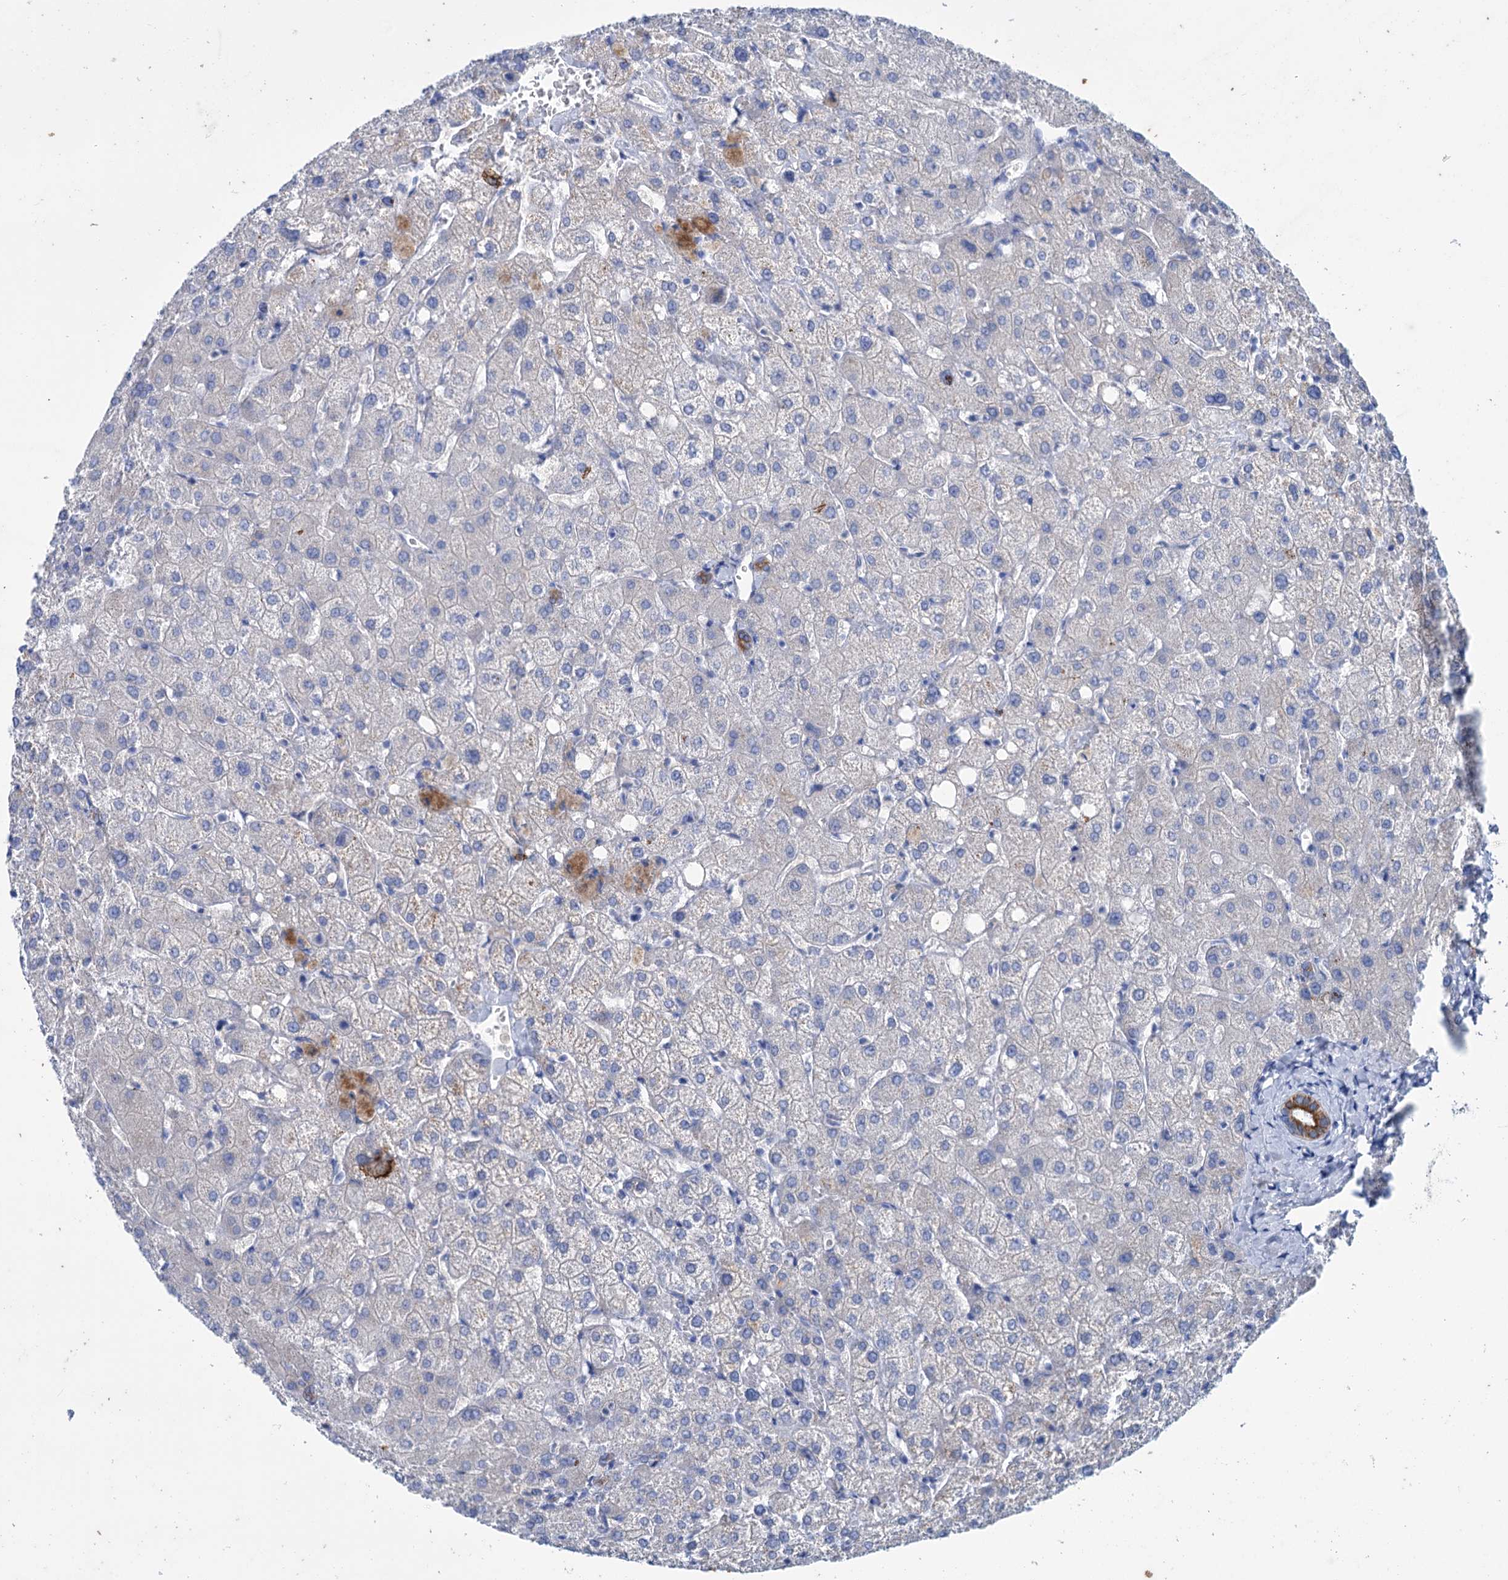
{"staining": {"intensity": "moderate", "quantity": ">75%", "location": "cytoplasmic/membranous"}, "tissue": "liver", "cell_type": "Cholangiocytes", "image_type": "normal", "snomed": [{"axis": "morphology", "description": "Normal tissue, NOS"}, {"axis": "topography", "description": "Liver"}], "caption": "This histopathology image exhibits immunohistochemistry (IHC) staining of normal liver, with medium moderate cytoplasmic/membranous expression in about >75% of cholangiocytes.", "gene": "FAAP20", "patient": {"sex": "female", "age": 54}}